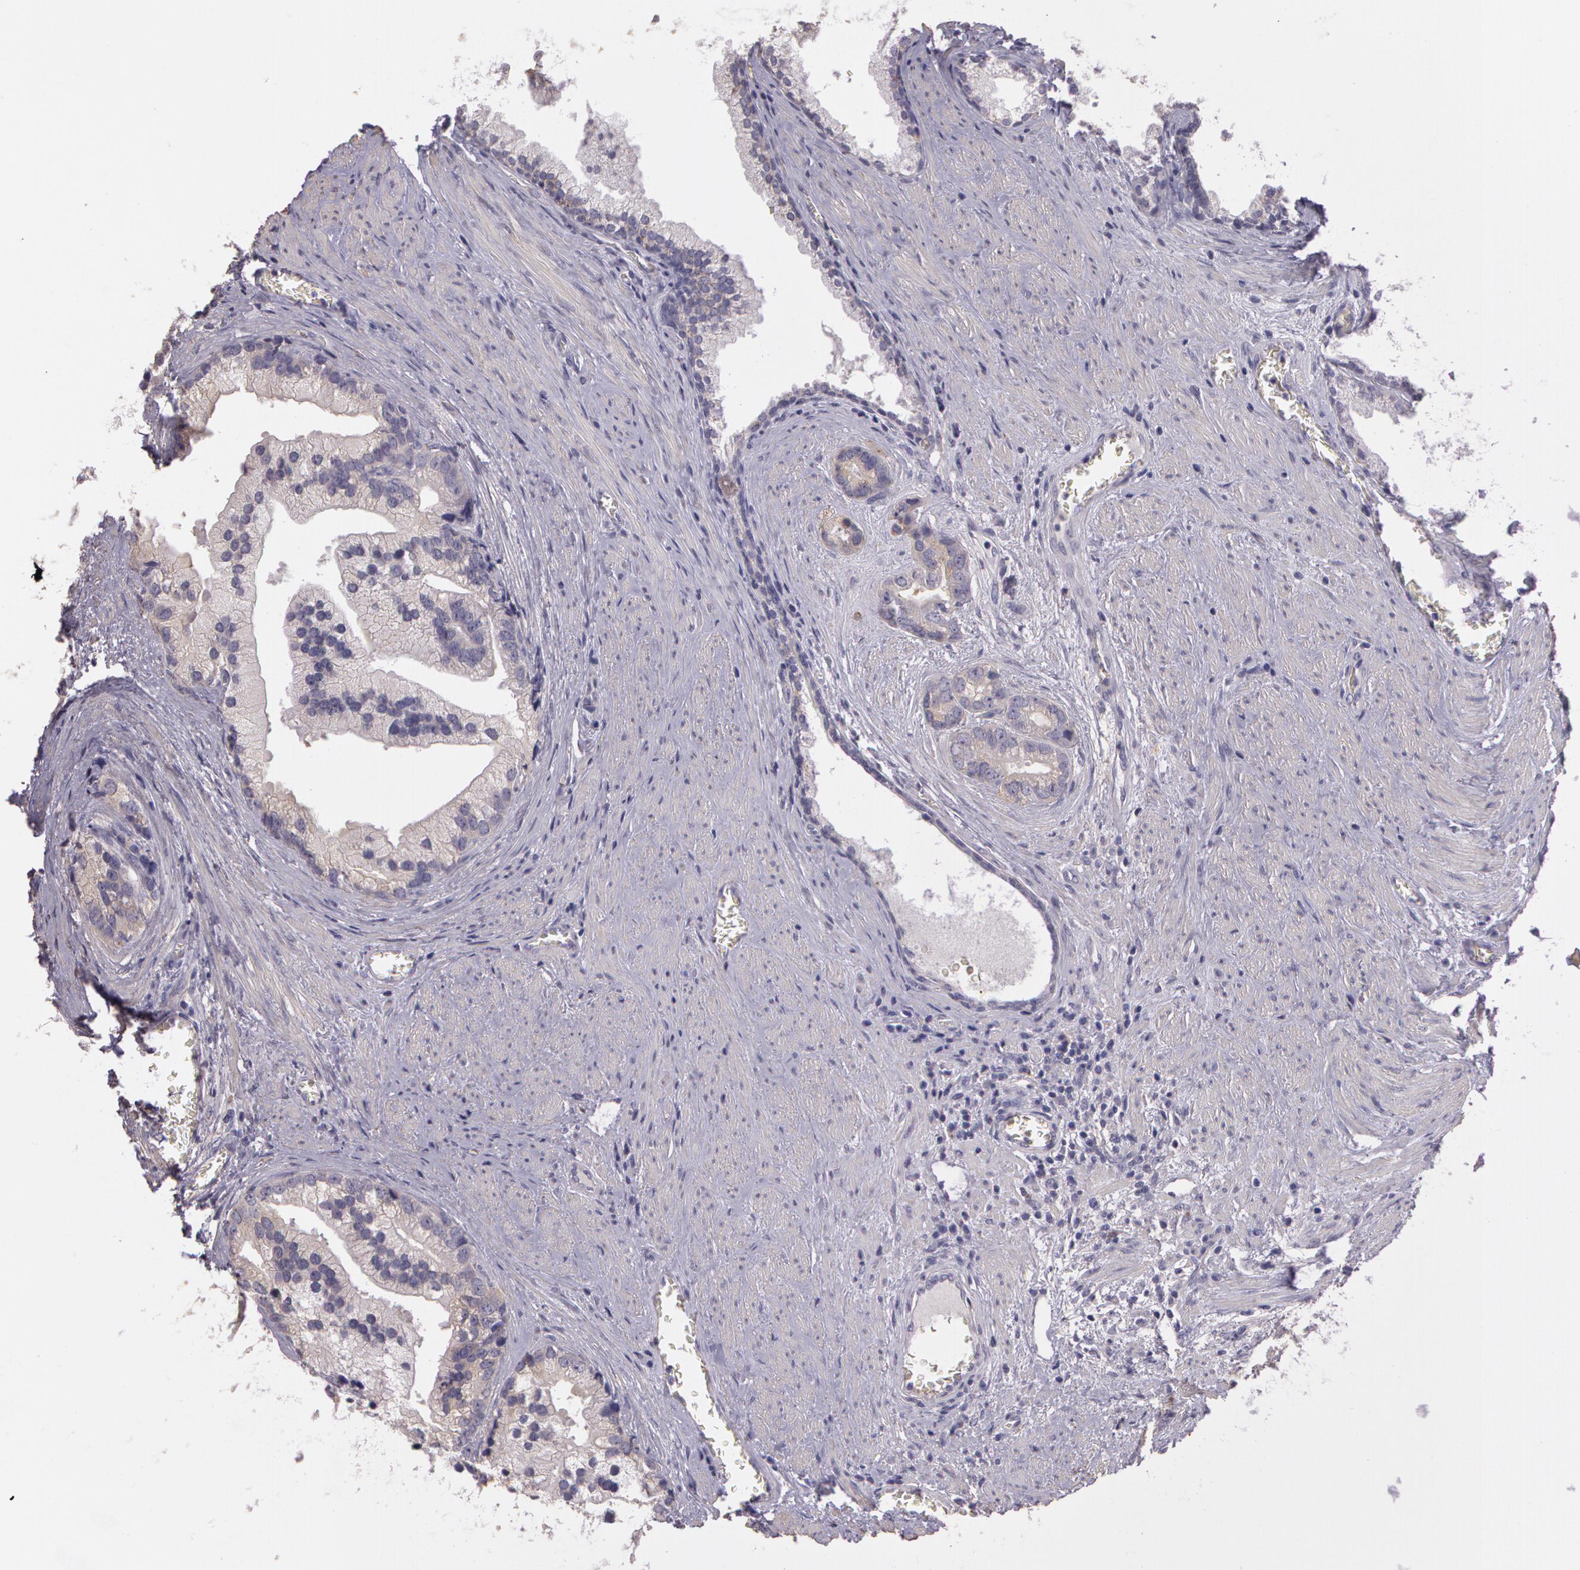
{"staining": {"intensity": "negative", "quantity": "none", "location": "none"}, "tissue": "prostate cancer", "cell_type": "Tumor cells", "image_type": "cancer", "snomed": [{"axis": "morphology", "description": "Adenocarcinoma, Low grade"}, {"axis": "topography", "description": "Prostate"}], "caption": "The IHC image has no significant staining in tumor cells of adenocarcinoma (low-grade) (prostate) tissue.", "gene": "G2E3", "patient": {"sex": "male", "age": 71}}